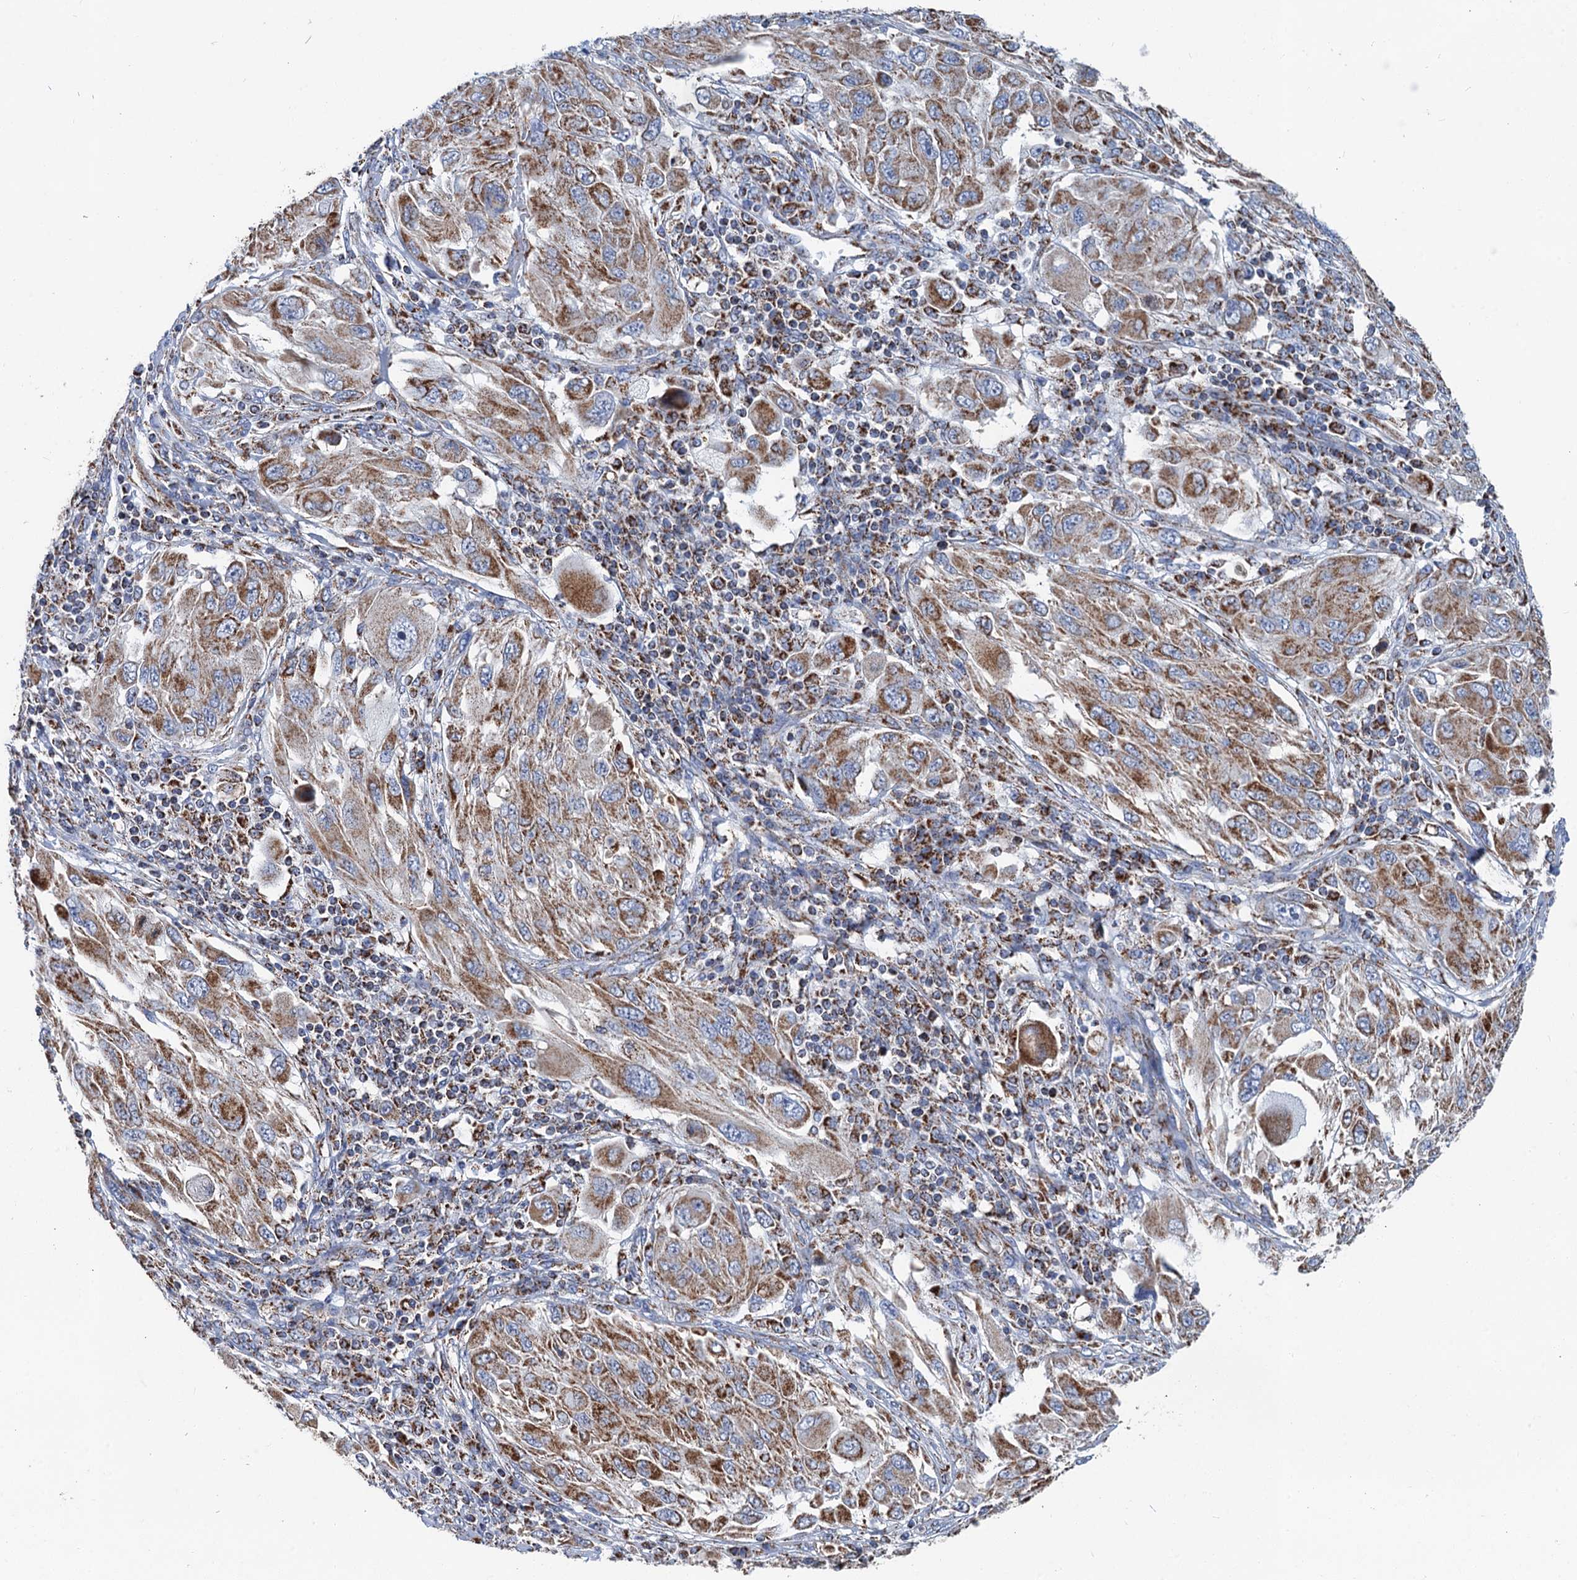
{"staining": {"intensity": "moderate", "quantity": ">75%", "location": "cytoplasmic/membranous"}, "tissue": "melanoma", "cell_type": "Tumor cells", "image_type": "cancer", "snomed": [{"axis": "morphology", "description": "Malignant melanoma, NOS"}, {"axis": "topography", "description": "Skin"}], "caption": "A brown stain highlights moderate cytoplasmic/membranous expression of a protein in human malignant melanoma tumor cells. Nuclei are stained in blue.", "gene": "IVD", "patient": {"sex": "female", "age": 91}}